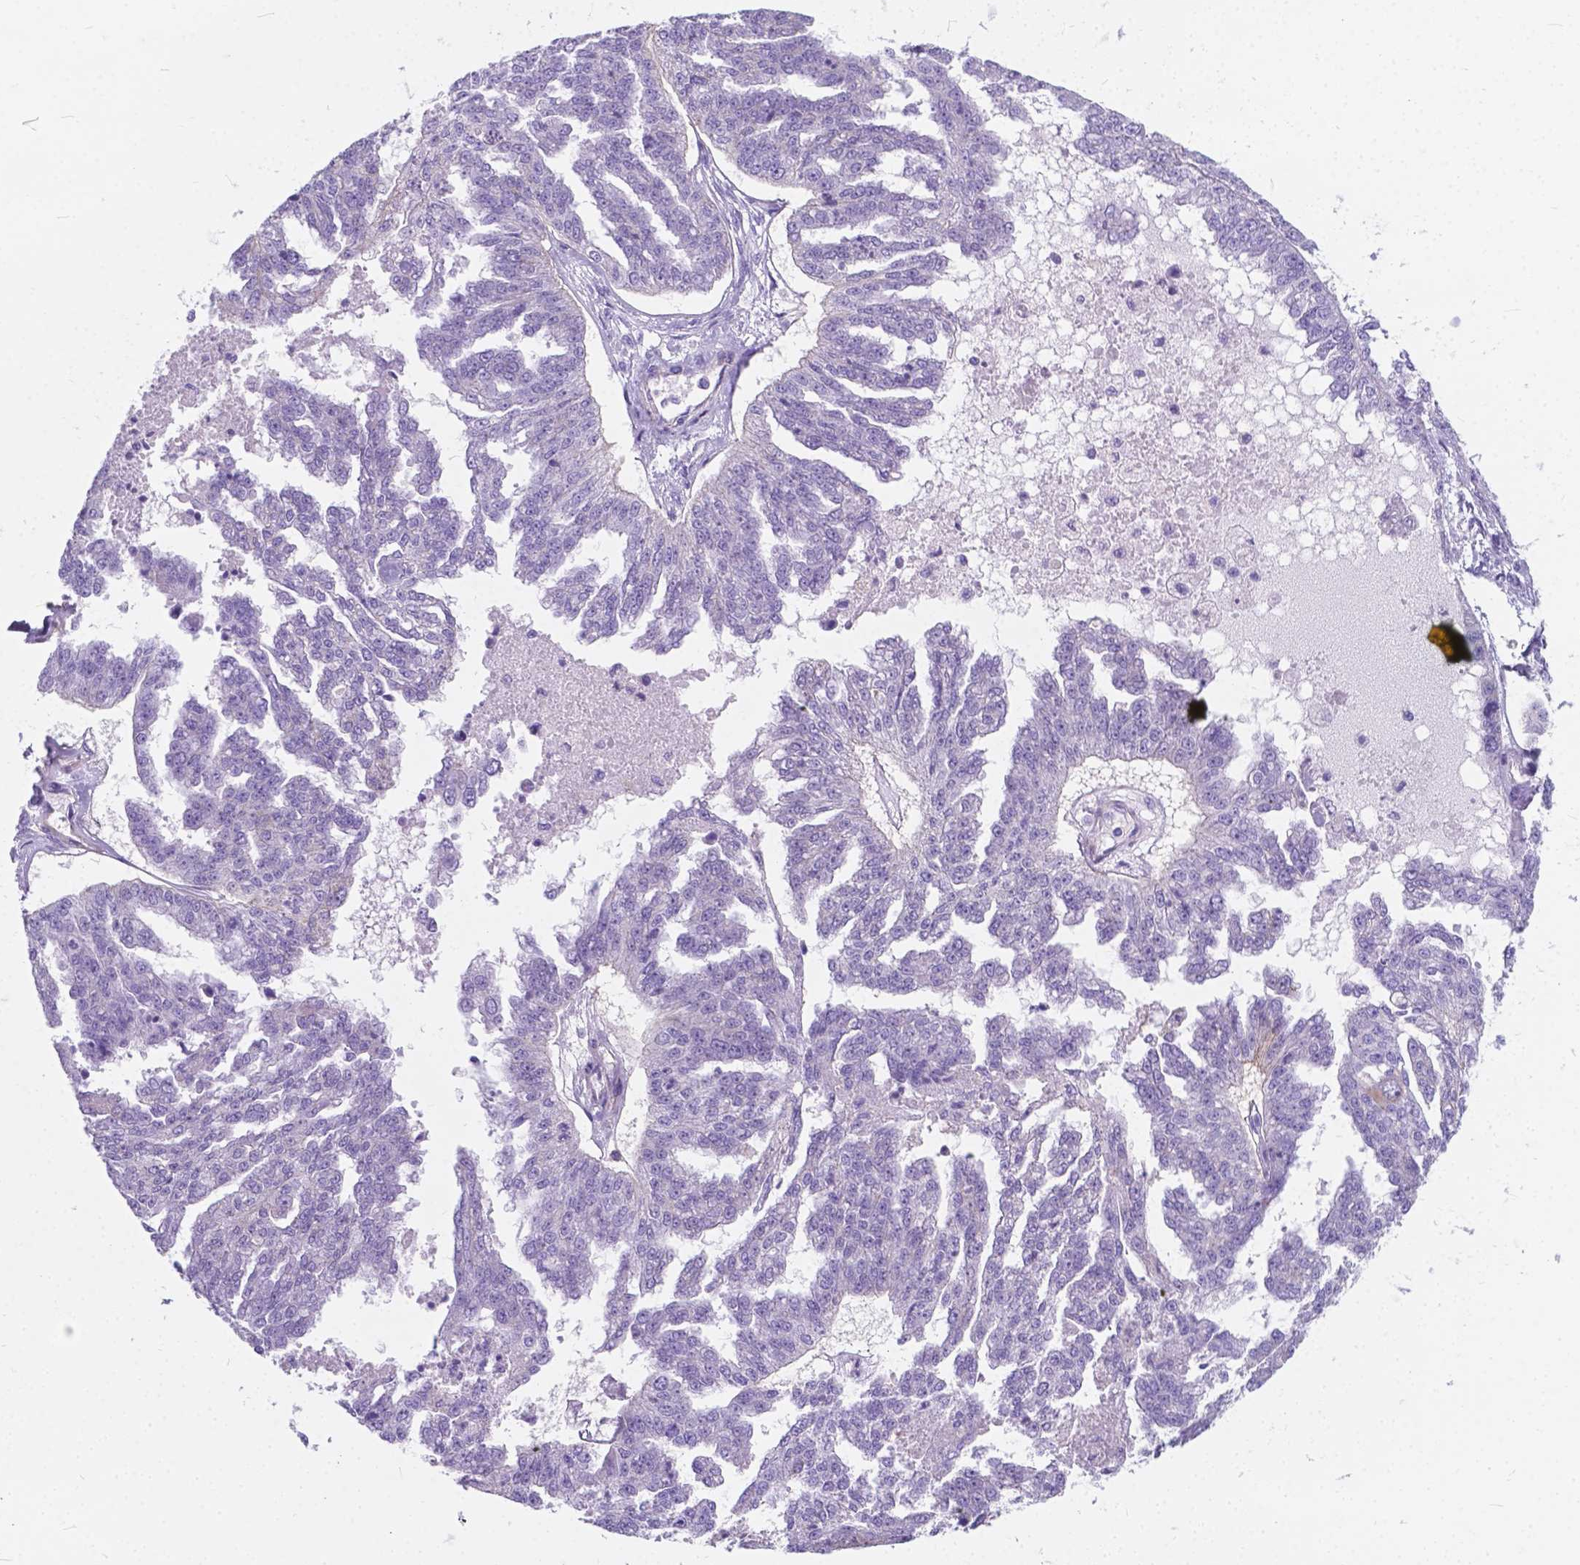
{"staining": {"intensity": "negative", "quantity": "none", "location": "none"}, "tissue": "ovarian cancer", "cell_type": "Tumor cells", "image_type": "cancer", "snomed": [{"axis": "morphology", "description": "Cystadenocarcinoma, serous, NOS"}, {"axis": "topography", "description": "Ovary"}], "caption": "An immunohistochemistry (IHC) micrograph of serous cystadenocarcinoma (ovarian) is shown. There is no staining in tumor cells of serous cystadenocarcinoma (ovarian).", "gene": "KIAA0040", "patient": {"sex": "female", "age": 58}}